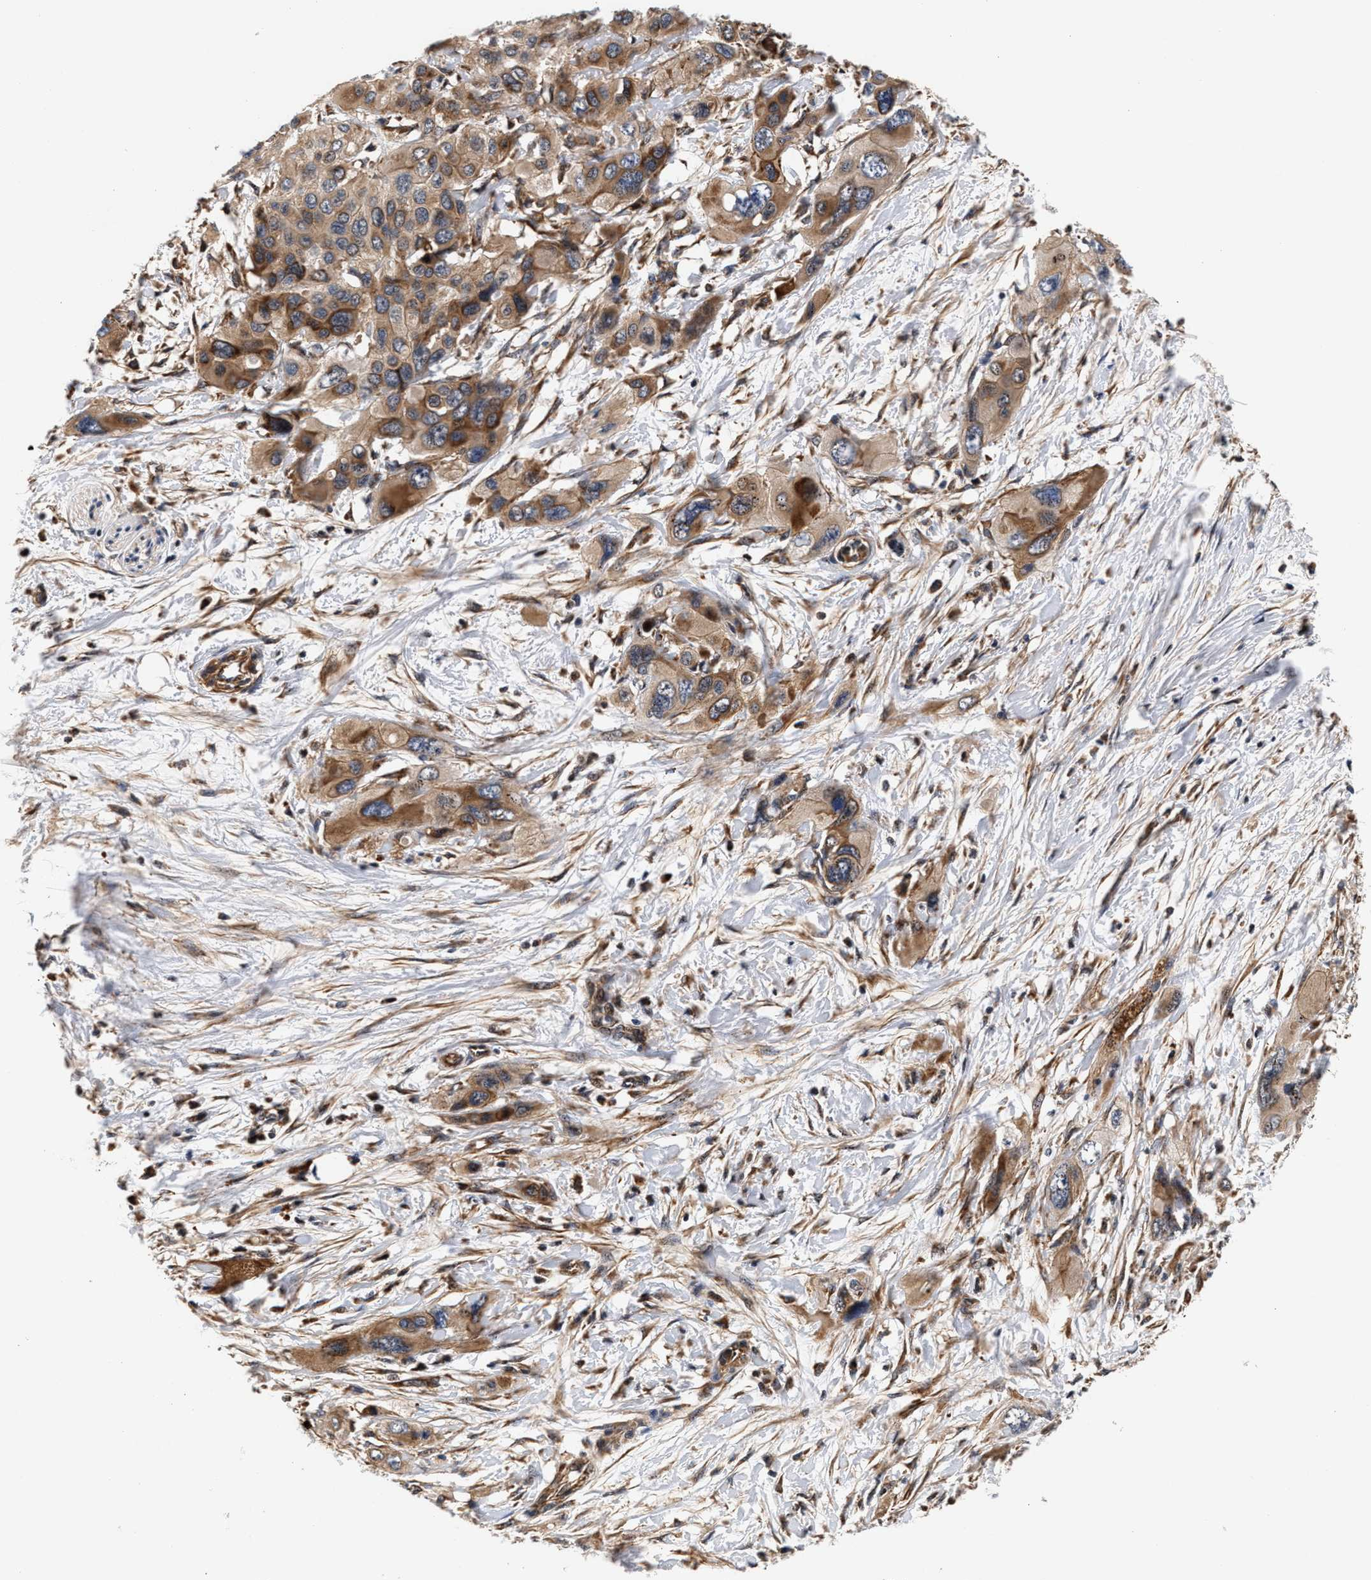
{"staining": {"intensity": "moderate", "quantity": ">75%", "location": "cytoplasmic/membranous"}, "tissue": "pancreatic cancer", "cell_type": "Tumor cells", "image_type": "cancer", "snomed": [{"axis": "morphology", "description": "Adenocarcinoma, NOS"}, {"axis": "topography", "description": "Pancreas"}], "caption": "Protein staining of pancreatic cancer tissue shows moderate cytoplasmic/membranous staining in approximately >75% of tumor cells.", "gene": "SGK1", "patient": {"sex": "male", "age": 73}}